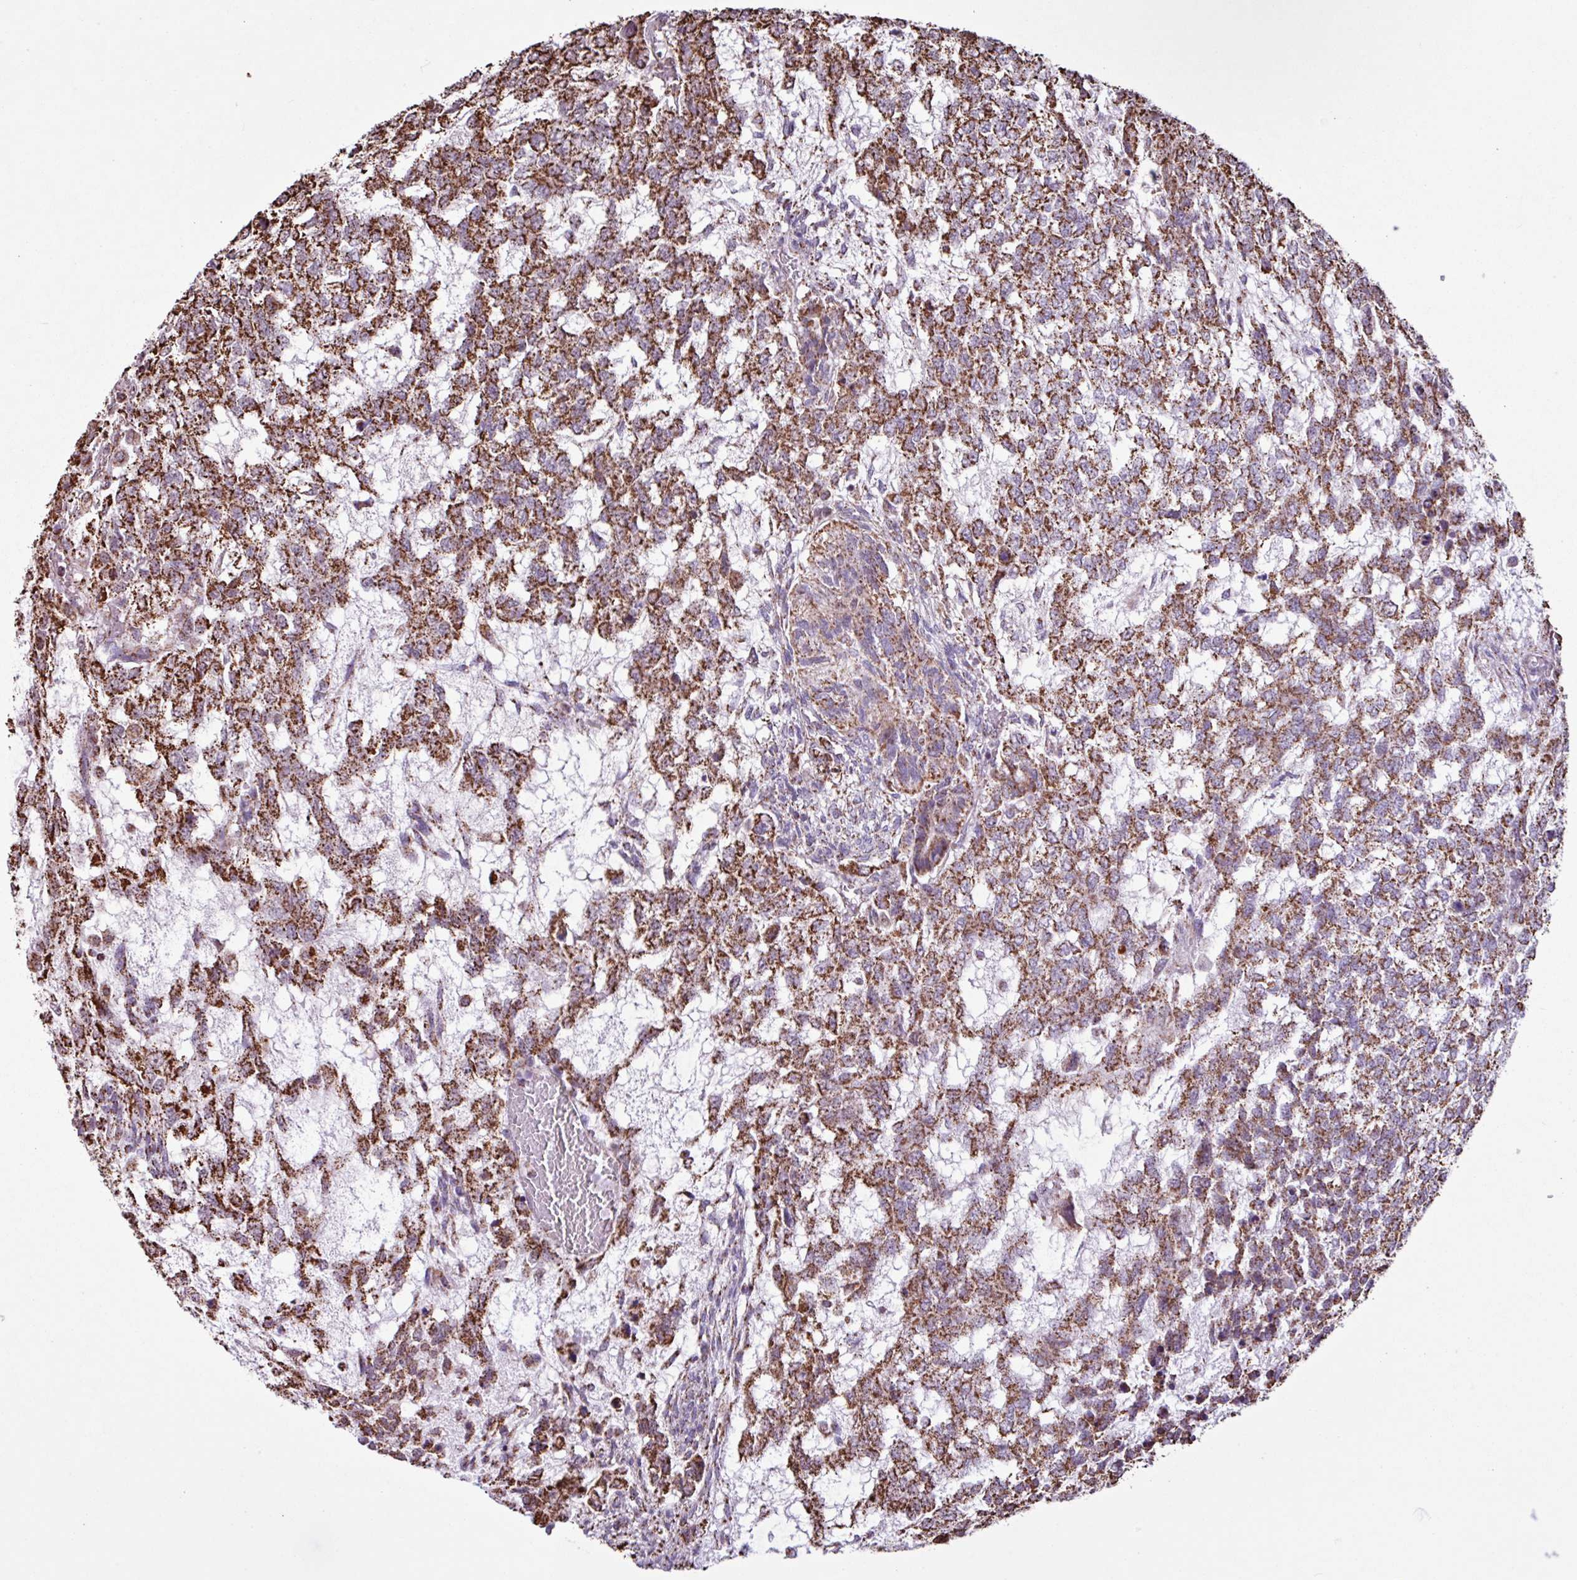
{"staining": {"intensity": "strong", "quantity": ">75%", "location": "cytoplasmic/membranous"}, "tissue": "testis cancer", "cell_type": "Tumor cells", "image_type": "cancer", "snomed": [{"axis": "morphology", "description": "Carcinoma, Embryonal, NOS"}, {"axis": "topography", "description": "Testis"}], "caption": "A brown stain highlights strong cytoplasmic/membranous positivity of a protein in human testis embryonal carcinoma tumor cells.", "gene": "ALG8", "patient": {"sex": "male", "age": 23}}